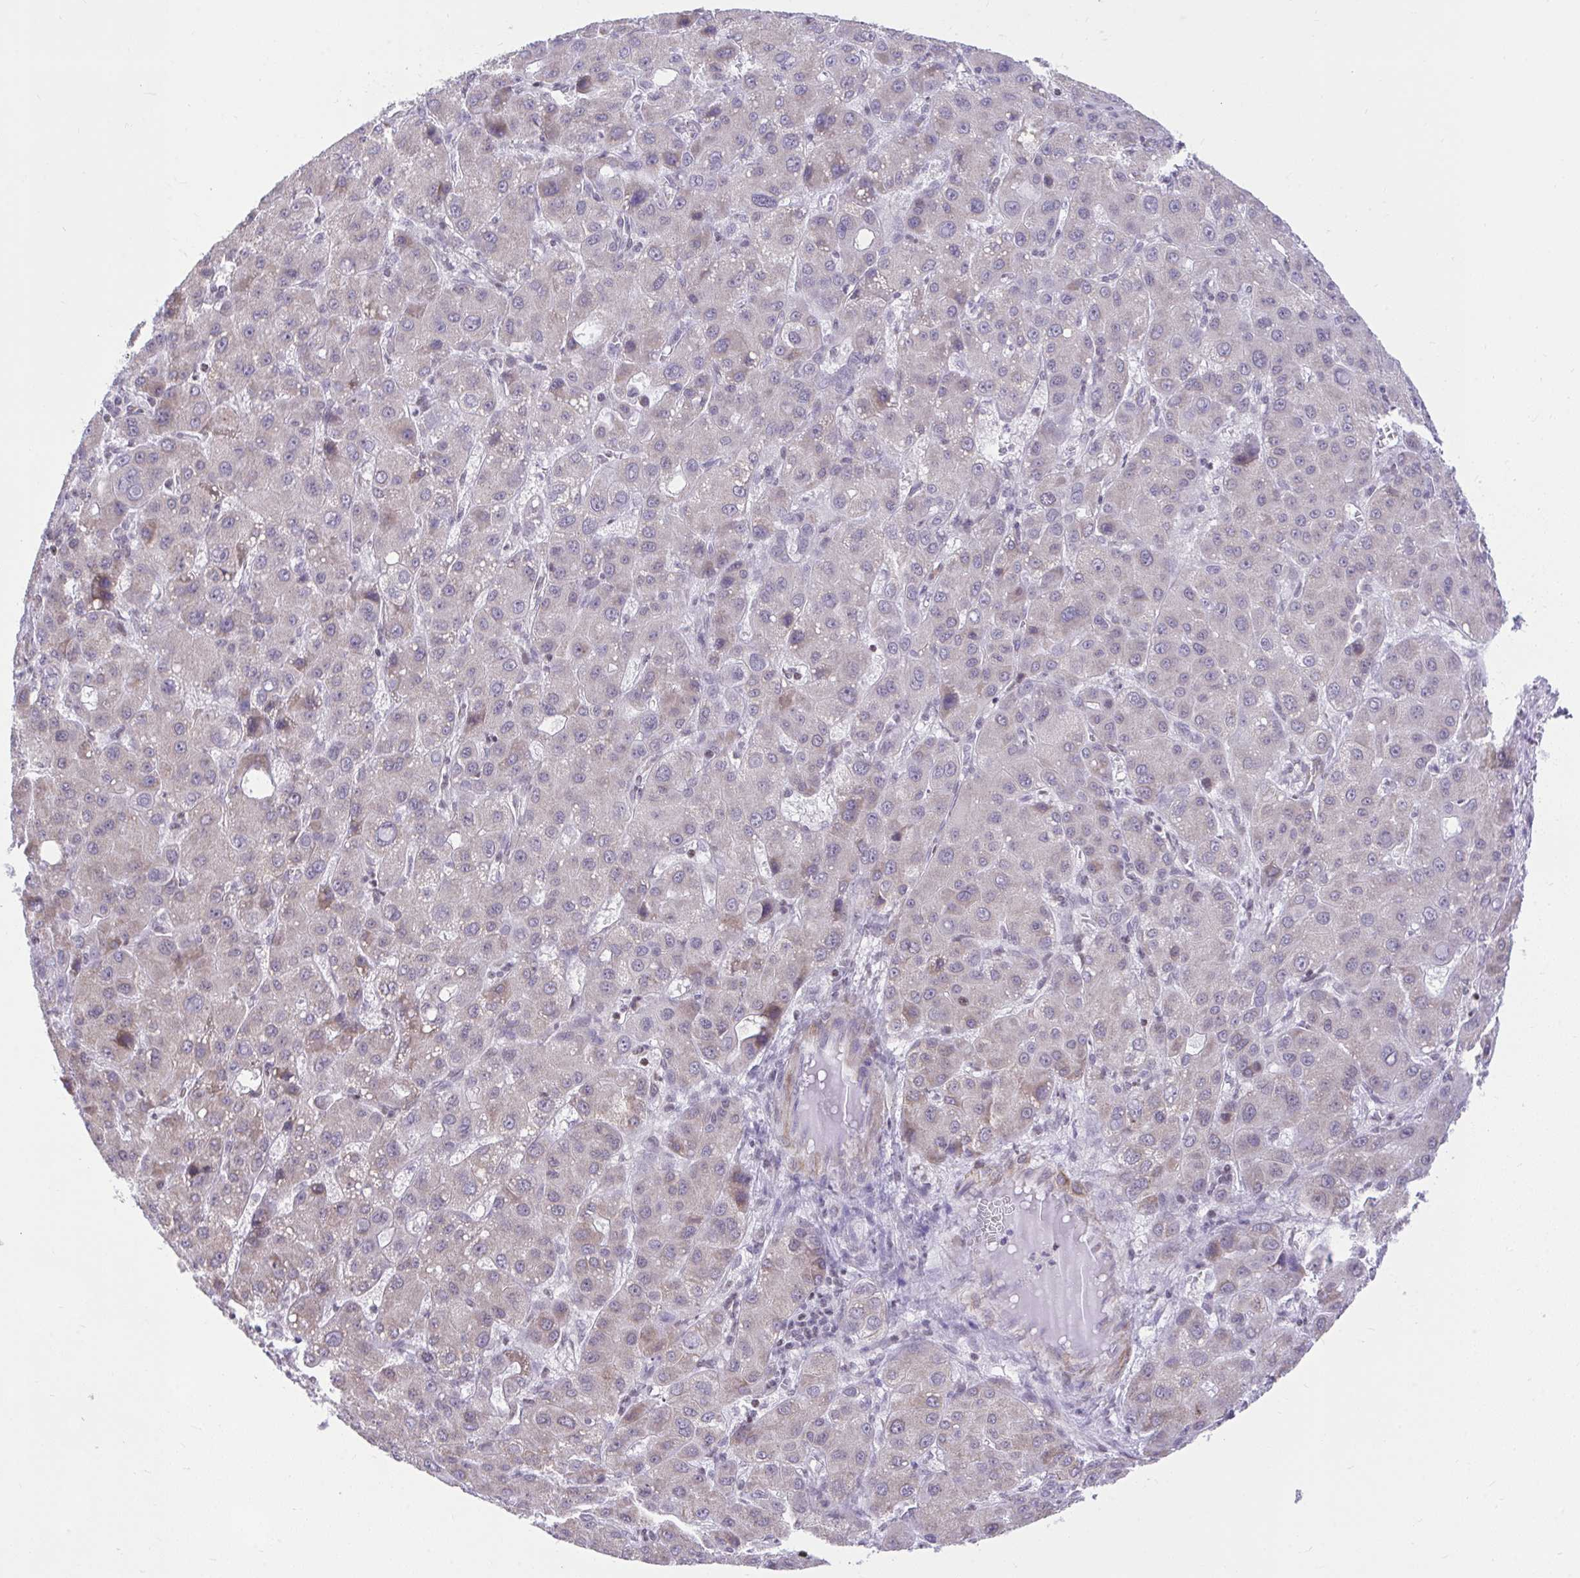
{"staining": {"intensity": "weak", "quantity": "<25%", "location": "cytoplasmic/membranous"}, "tissue": "liver cancer", "cell_type": "Tumor cells", "image_type": "cancer", "snomed": [{"axis": "morphology", "description": "Carcinoma, Hepatocellular, NOS"}, {"axis": "topography", "description": "Liver"}], "caption": "The micrograph shows no significant expression in tumor cells of liver hepatocellular carcinoma. Nuclei are stained in blue.", "gene": "KCNN4", "patient": {"sex": "male", "age": 55}}